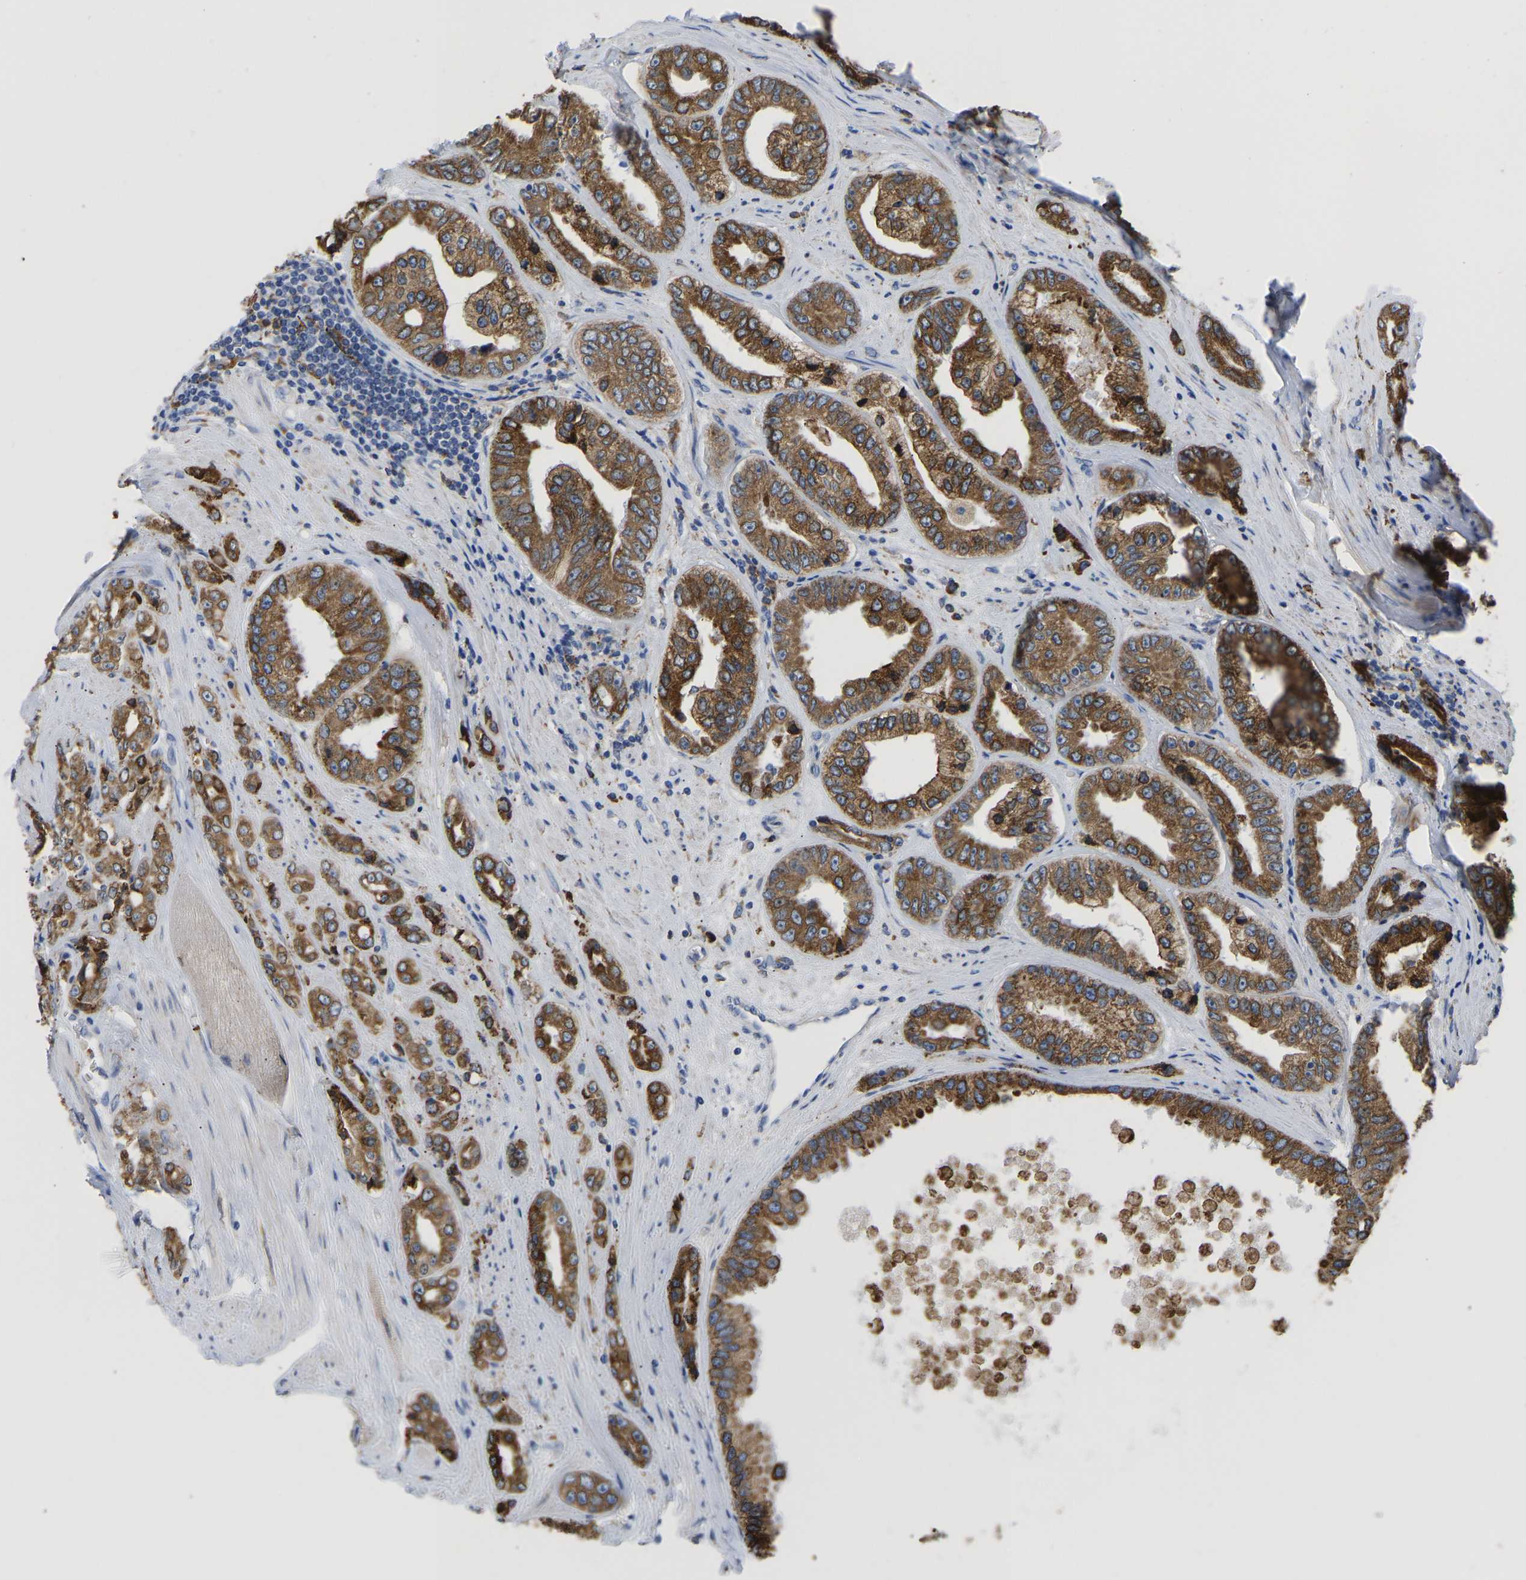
{"staining": {"intensity": "strong", "quantity": ">75%", "location": "cytoplasmic/membranous"}, "tissue": "prostate cancer", "cell_type": "Tumor cells", "image_type": "cancer", "snomed": [{"axis": "morphology", "description": "Adenocarcinoma, High grade"}, {"axis": "topography", "description": "Prostate"}], "caption": "Prostate cancer was stained to show a protein in brown. There is high levels of strong cytoplasmic/membranous expression in about >75% of tumor cells. Nuclei are stained in blue.", "gene": "P4HB", "patient": {"sex": "male", "age": 61}}